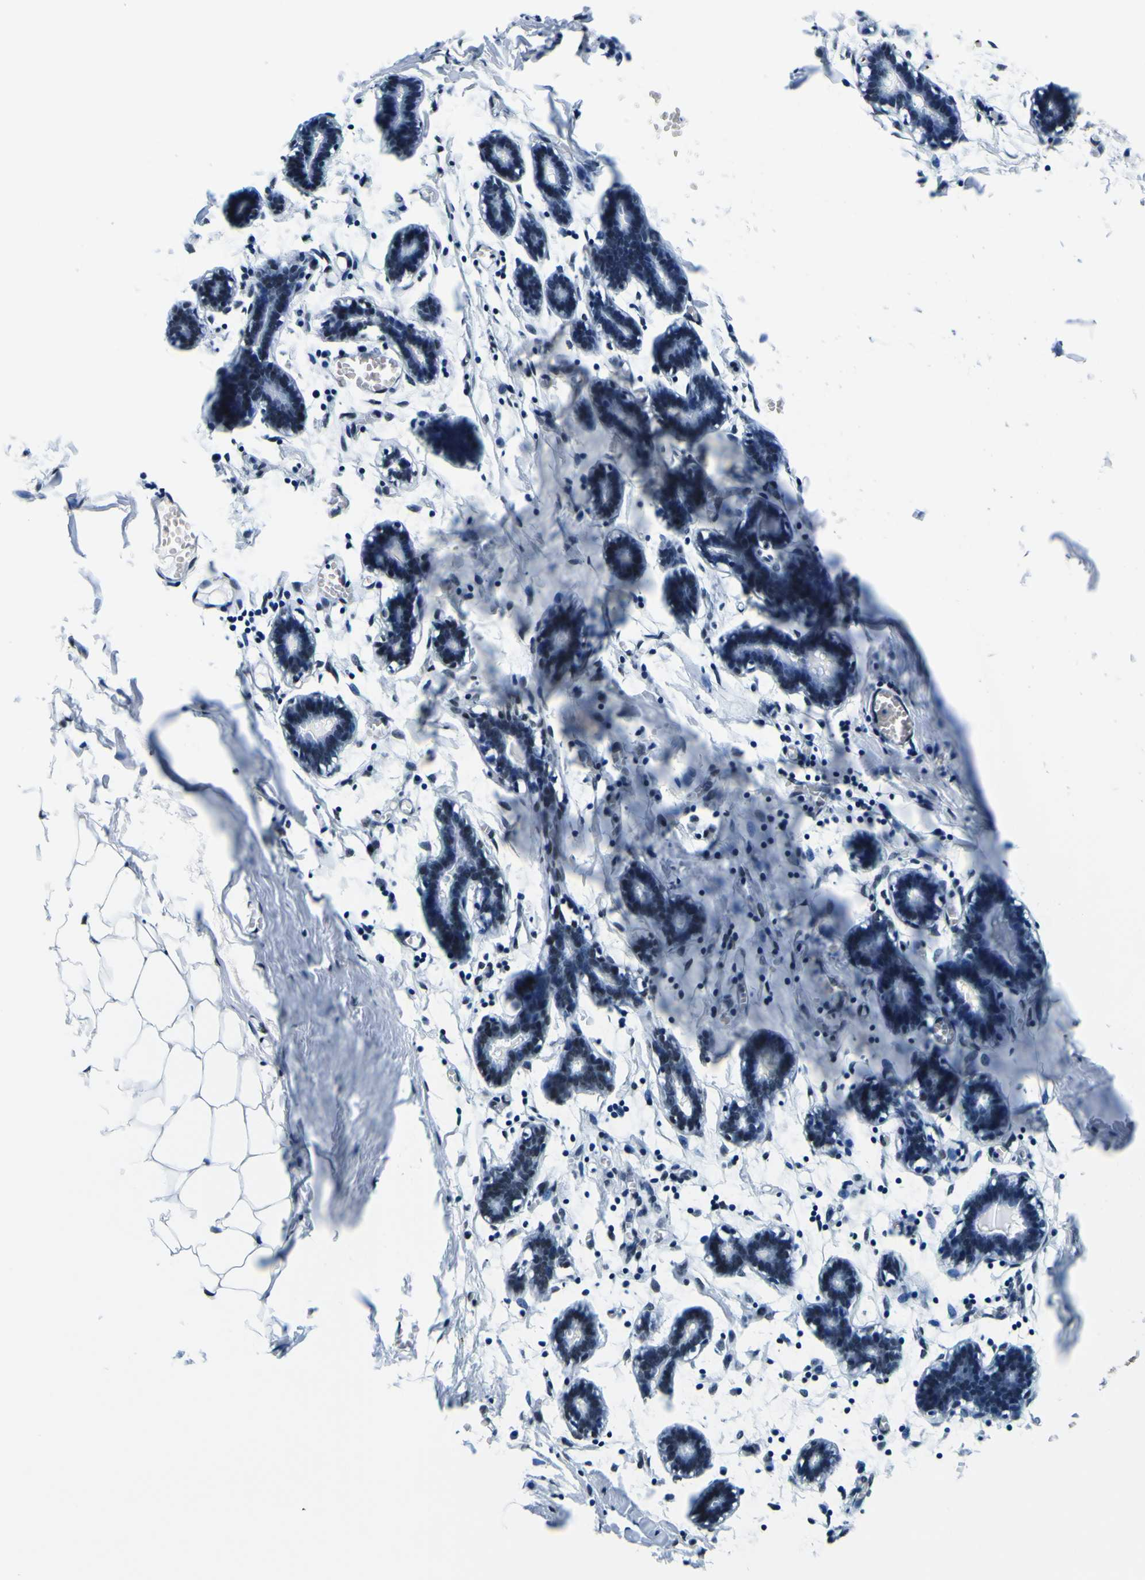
{"staining": {"intensity": "negative", "quantity": "none", "location": "none"}, "tissue": "breast", "cell_type": "Adipocytes", "image_type": "normal", "snomed": [{"axis": "morphology", "description": "Normal tissue, NOS"}, {"axis": "topography", "description": "Breast"}], "caption": "This is a image of immunohistochemistry staining of normal breast, which shows no expression in adipocytes. (Stains: DAB (3,3'-diaminobenzidine) IHC with hematoxylin counter stain, Microscopy: brightfield microscopy at high magnification).", "gene": "SP1", "patient": {"sex": "female", "age": 27}}